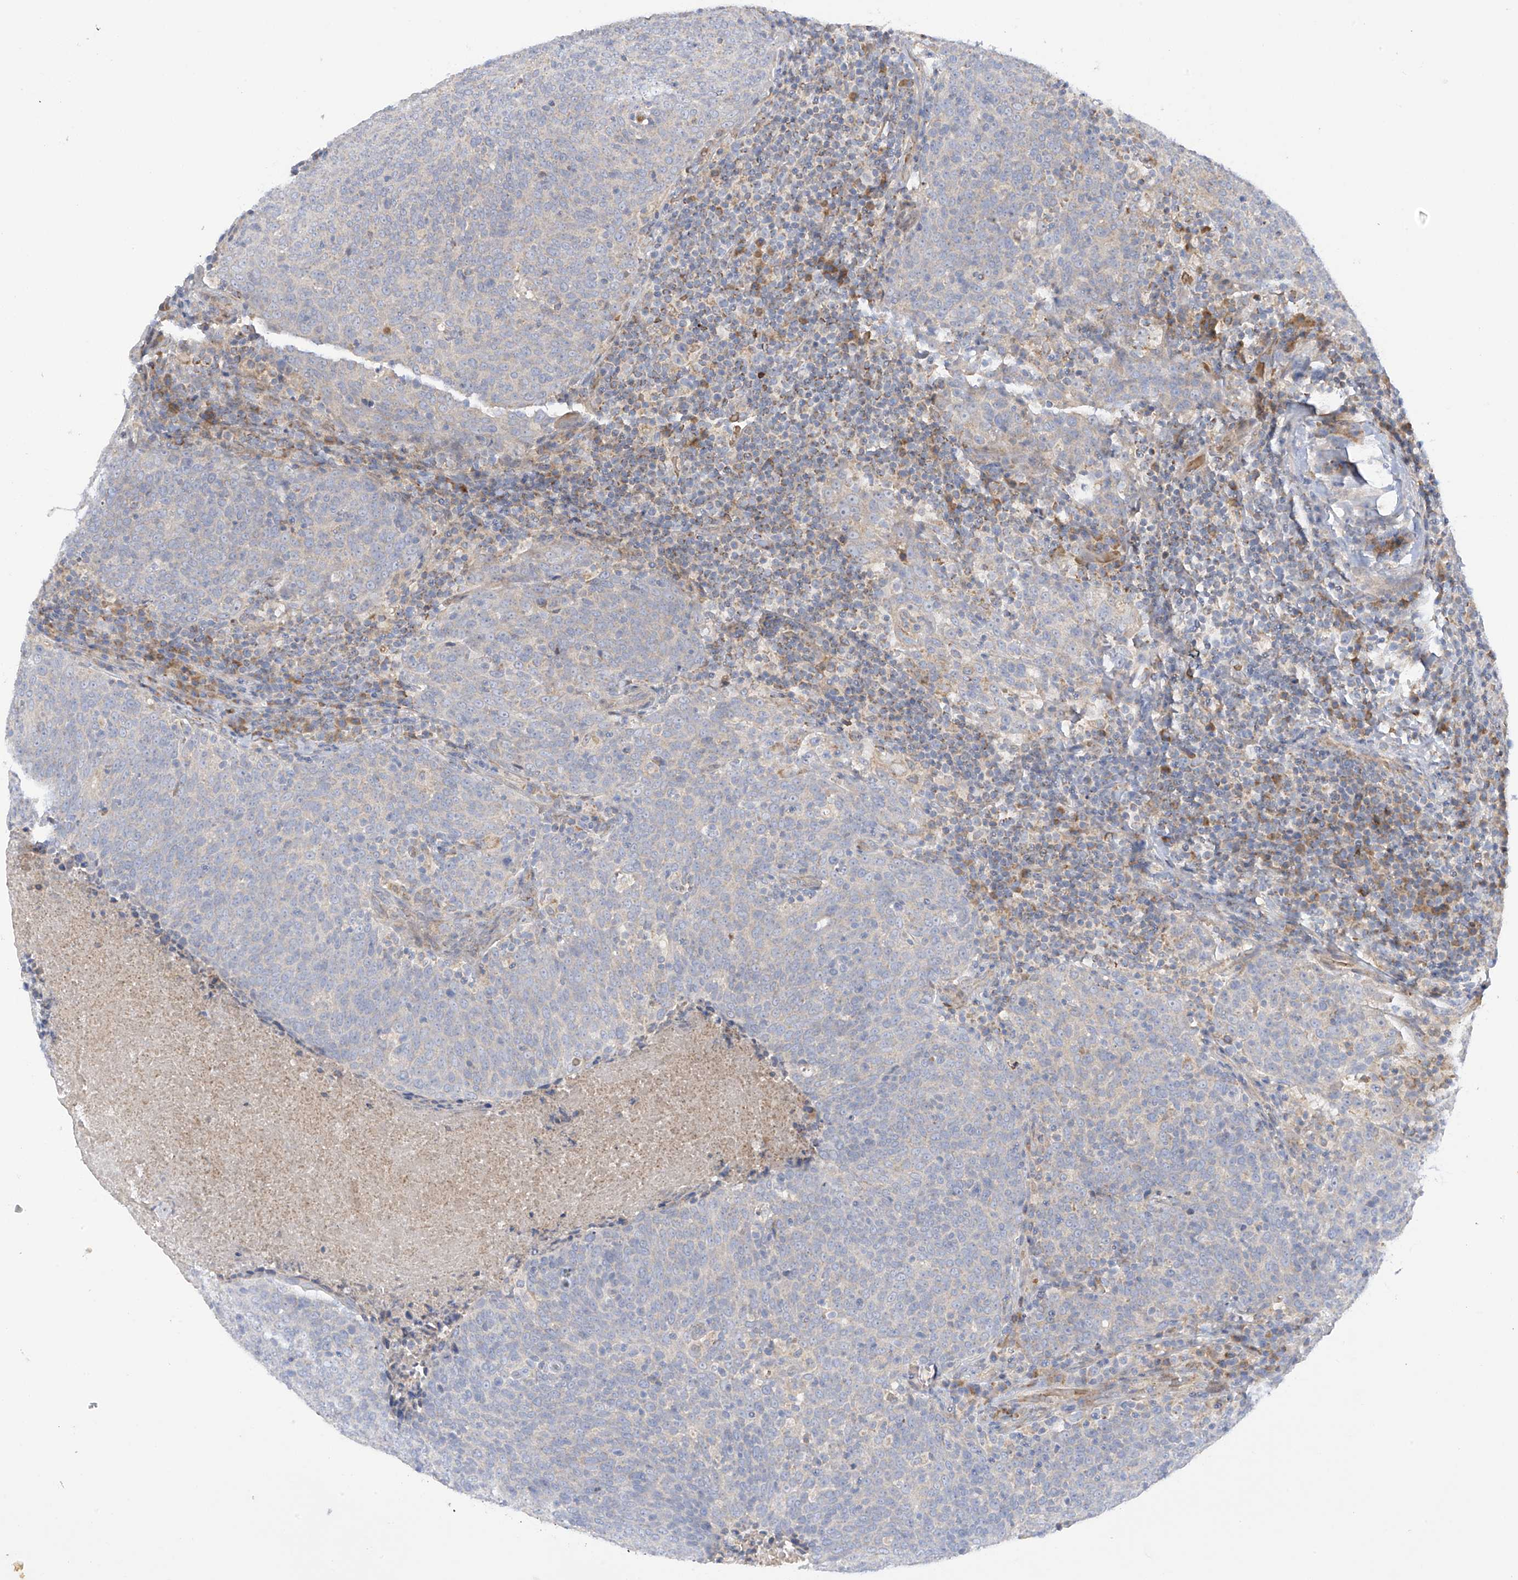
{"staining": {"intensity": "negative", "quantity": "none", "location": "none"}, "tissue": "head and neck cancer", "cell_type": "Tumor cells", "image_type": "cancer", "snomed": [{"axis": "morphology", "description": "Squamous cell carcinoma, NOS"}, {"axis": "morphology", "description": "Squamous cell carcinoma, metastatic, NOS"}, {"axis": "topography", "description": "Lymph node"}, {"axis": "topography", "description": "Head-Neck"}], "caption": "Micrograph shows no protein expression in tumor cells of head and neck metastatic squamous cell carcinoma tissue. (DAB immunohistochemistry visualized using brightfield microscopy, high magnification).", "gene": "METTL18", "patient": {"sex": "male", "age": 62}}